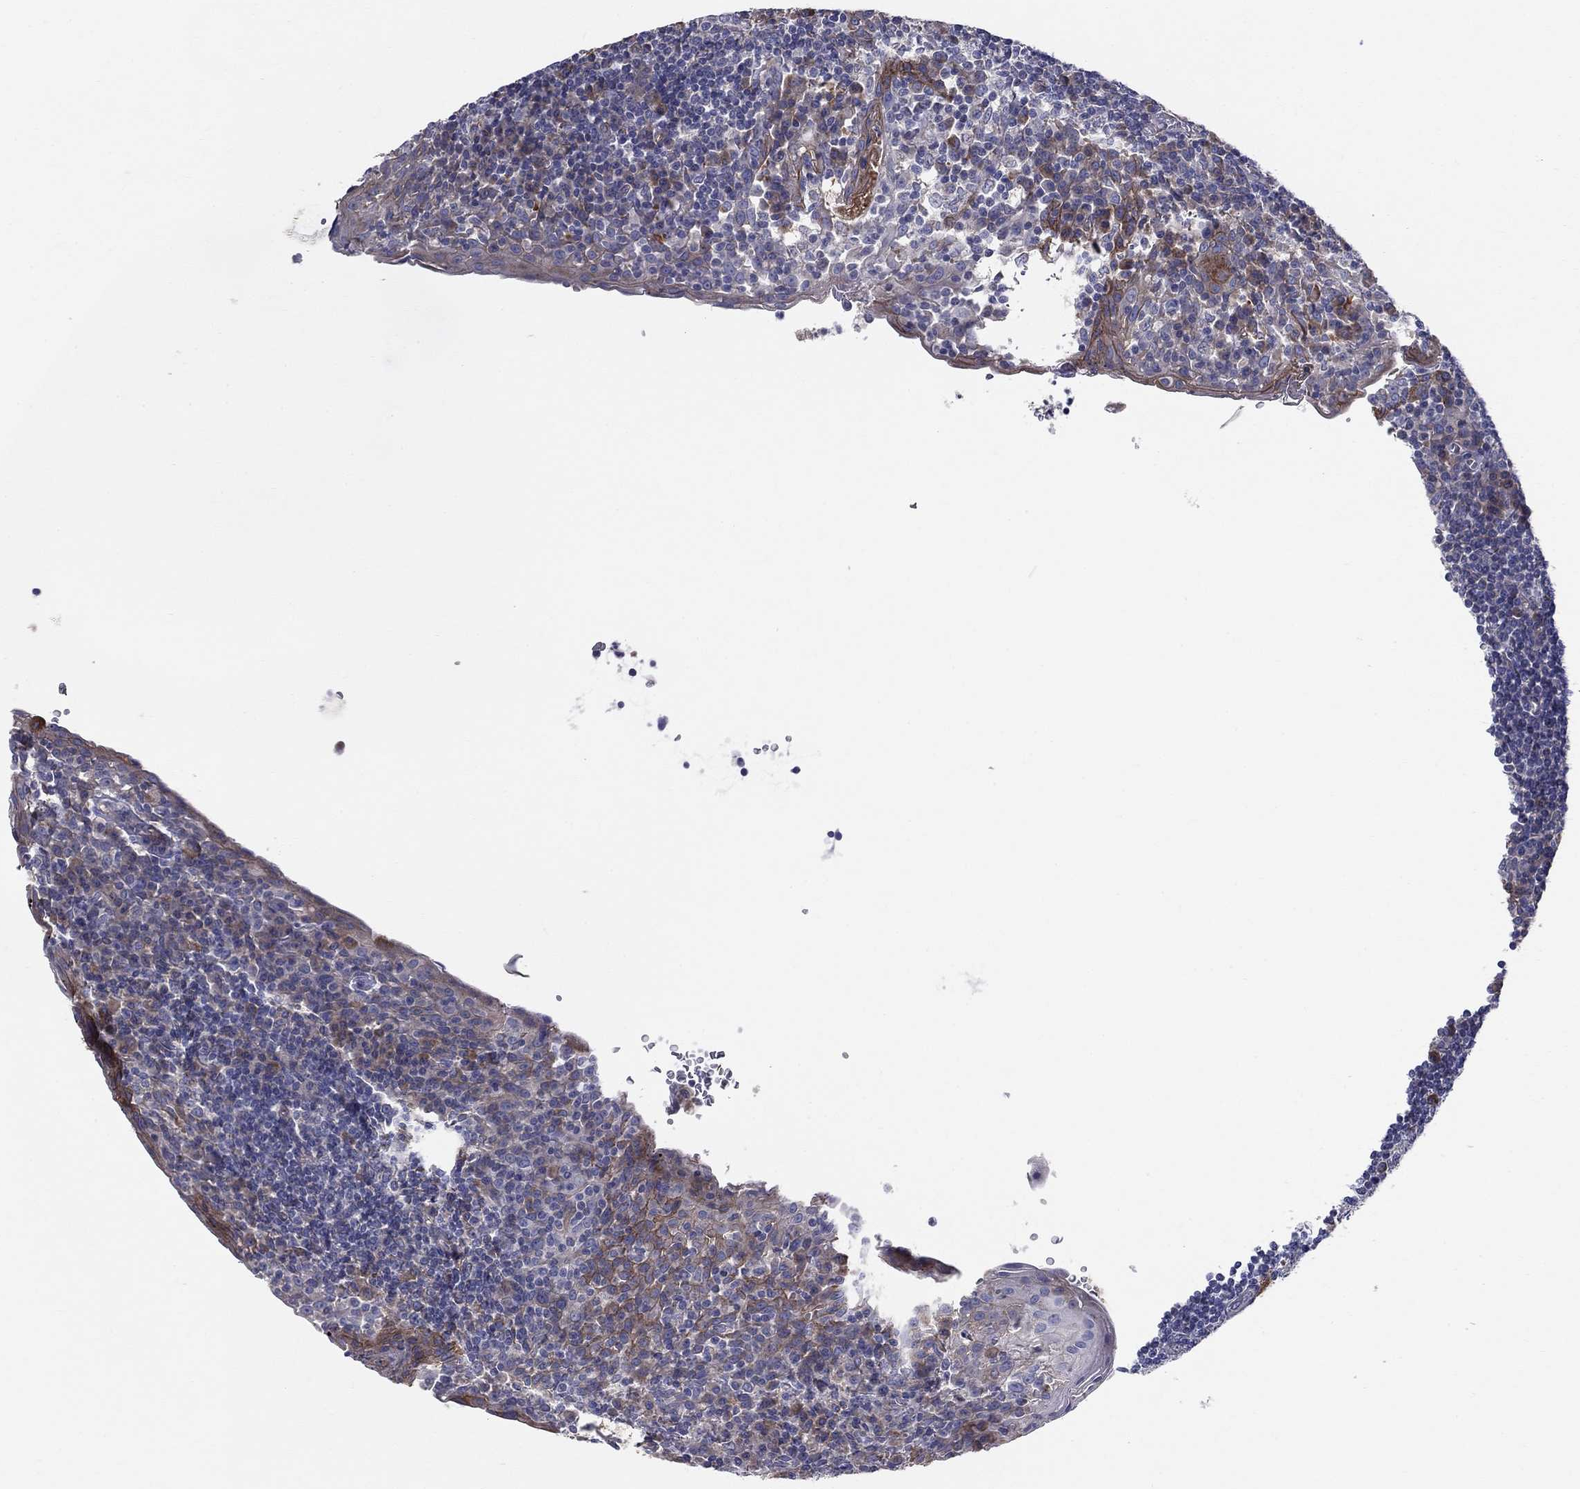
{"staining": {"intensity": "negative", "quantity": "none", "location": "none"}, "tissue": "tonsil", "cell_type": "Germinal center cells", "image_type": "normal", "snomed": [{"axis": "morphology", "description": "Normal tissue, NOS"}, {"axis": "topography", "description": "Tonsil"}], "caption": "DAB (3,3'-diaminobenzidine) immunohistochemical staining of unremarkable human tonsil displays no significant staining in germinal center cells. (DAB IHC visualized using brightfield microscopy, high magnification).", "gene": "EMP2", "patient": {"sex": "female", "age": 13}}